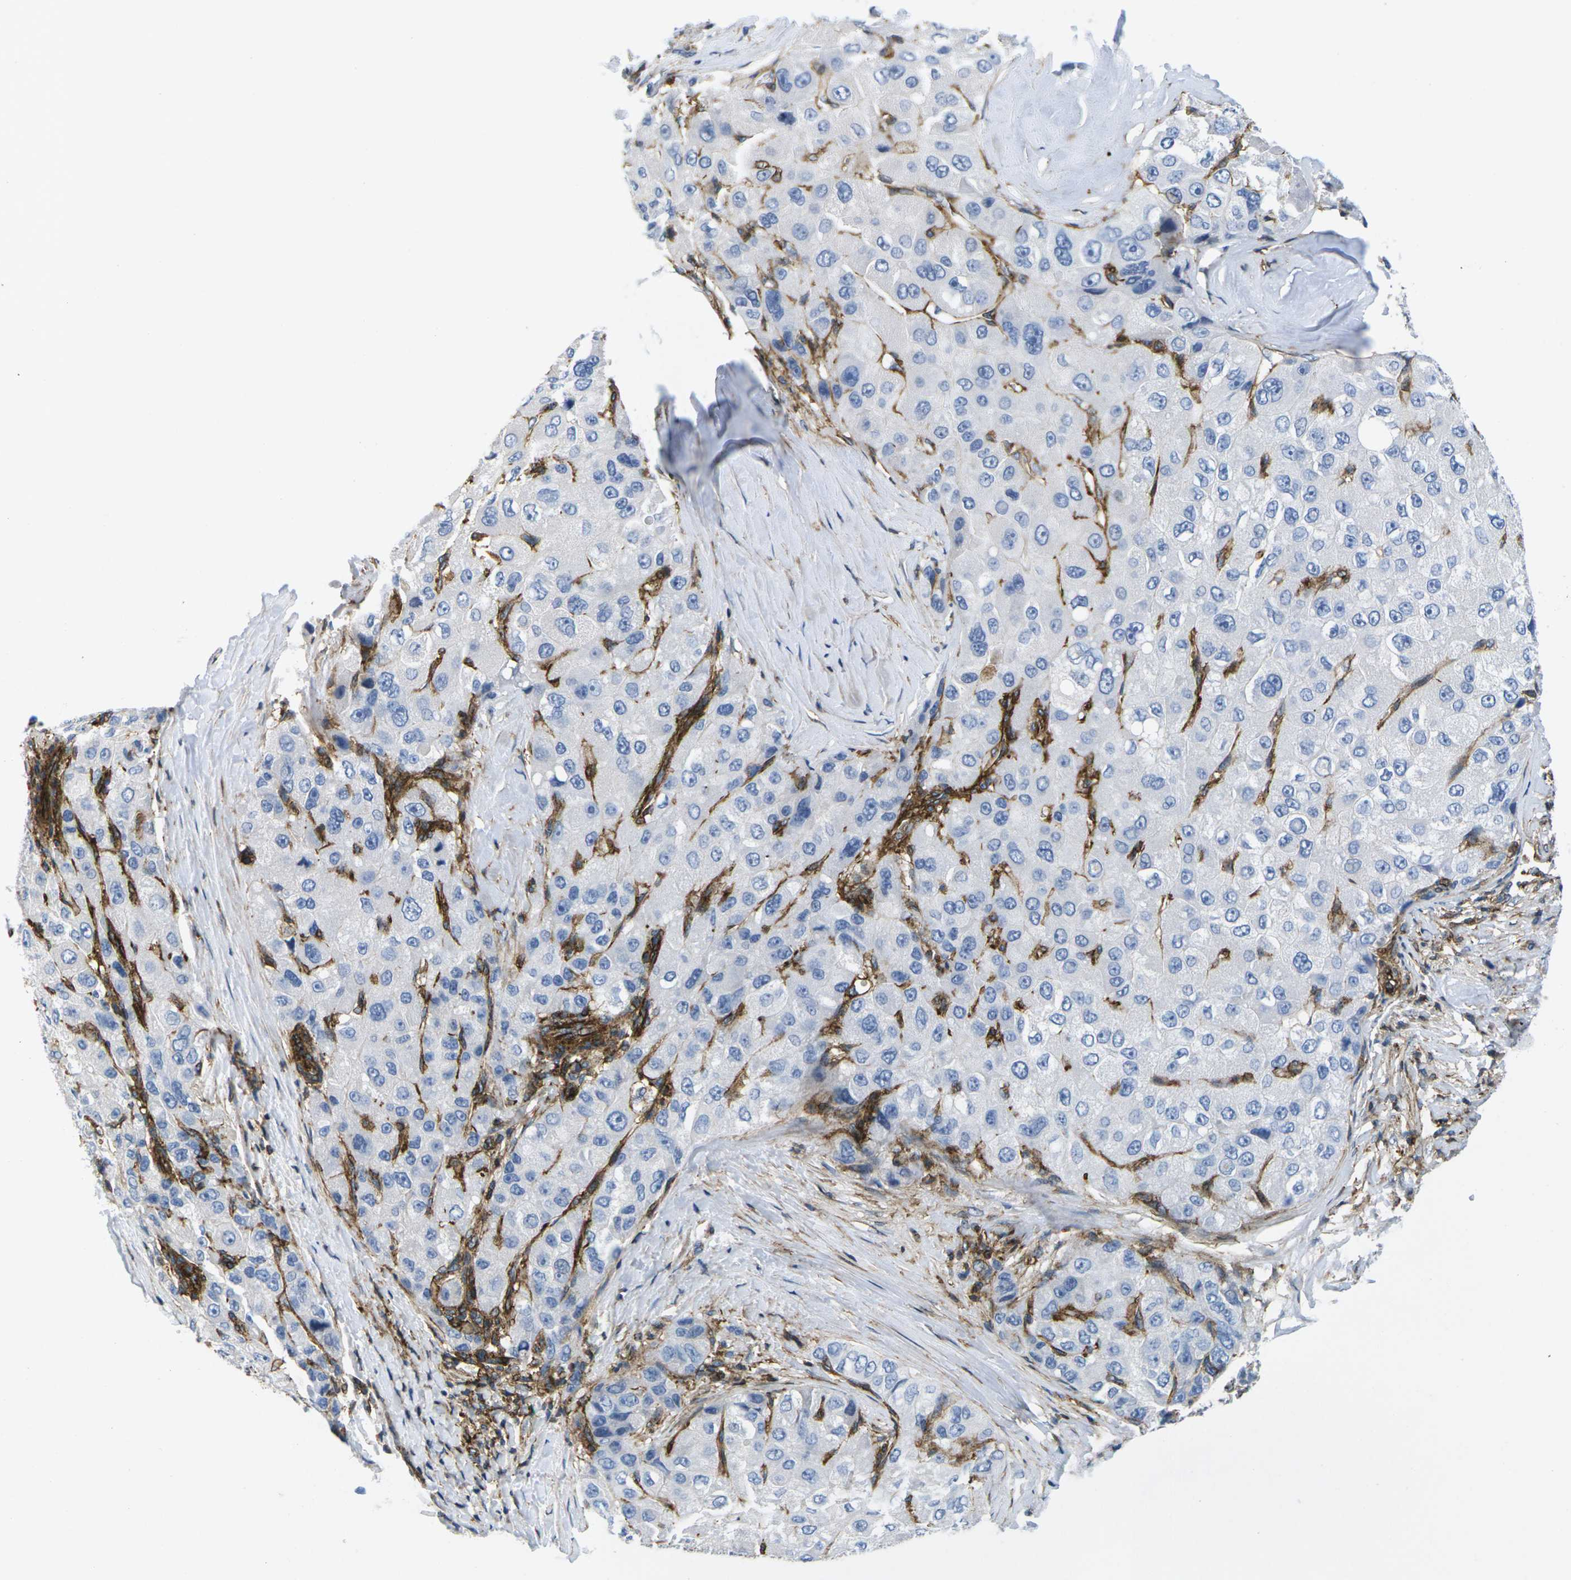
{"staining": {"intensity": "negative", "quantity": "none", "location": "none"}, "tissue": "liver cancer", "cell_type": "Tumor cells", "image_type": "cancer", "snomed": [{"axis": "morphology", "description": "Carcinoma, Hepatocellular, NOS"}, {"axis": "topography", "description": "Liver"}], "caption": "Image shows no significant protein positivity in tumor cells of liver hepatocellular carcinoma.", "gene": "IQGAP1", "patient": {"sex": "male", "age": 80}}